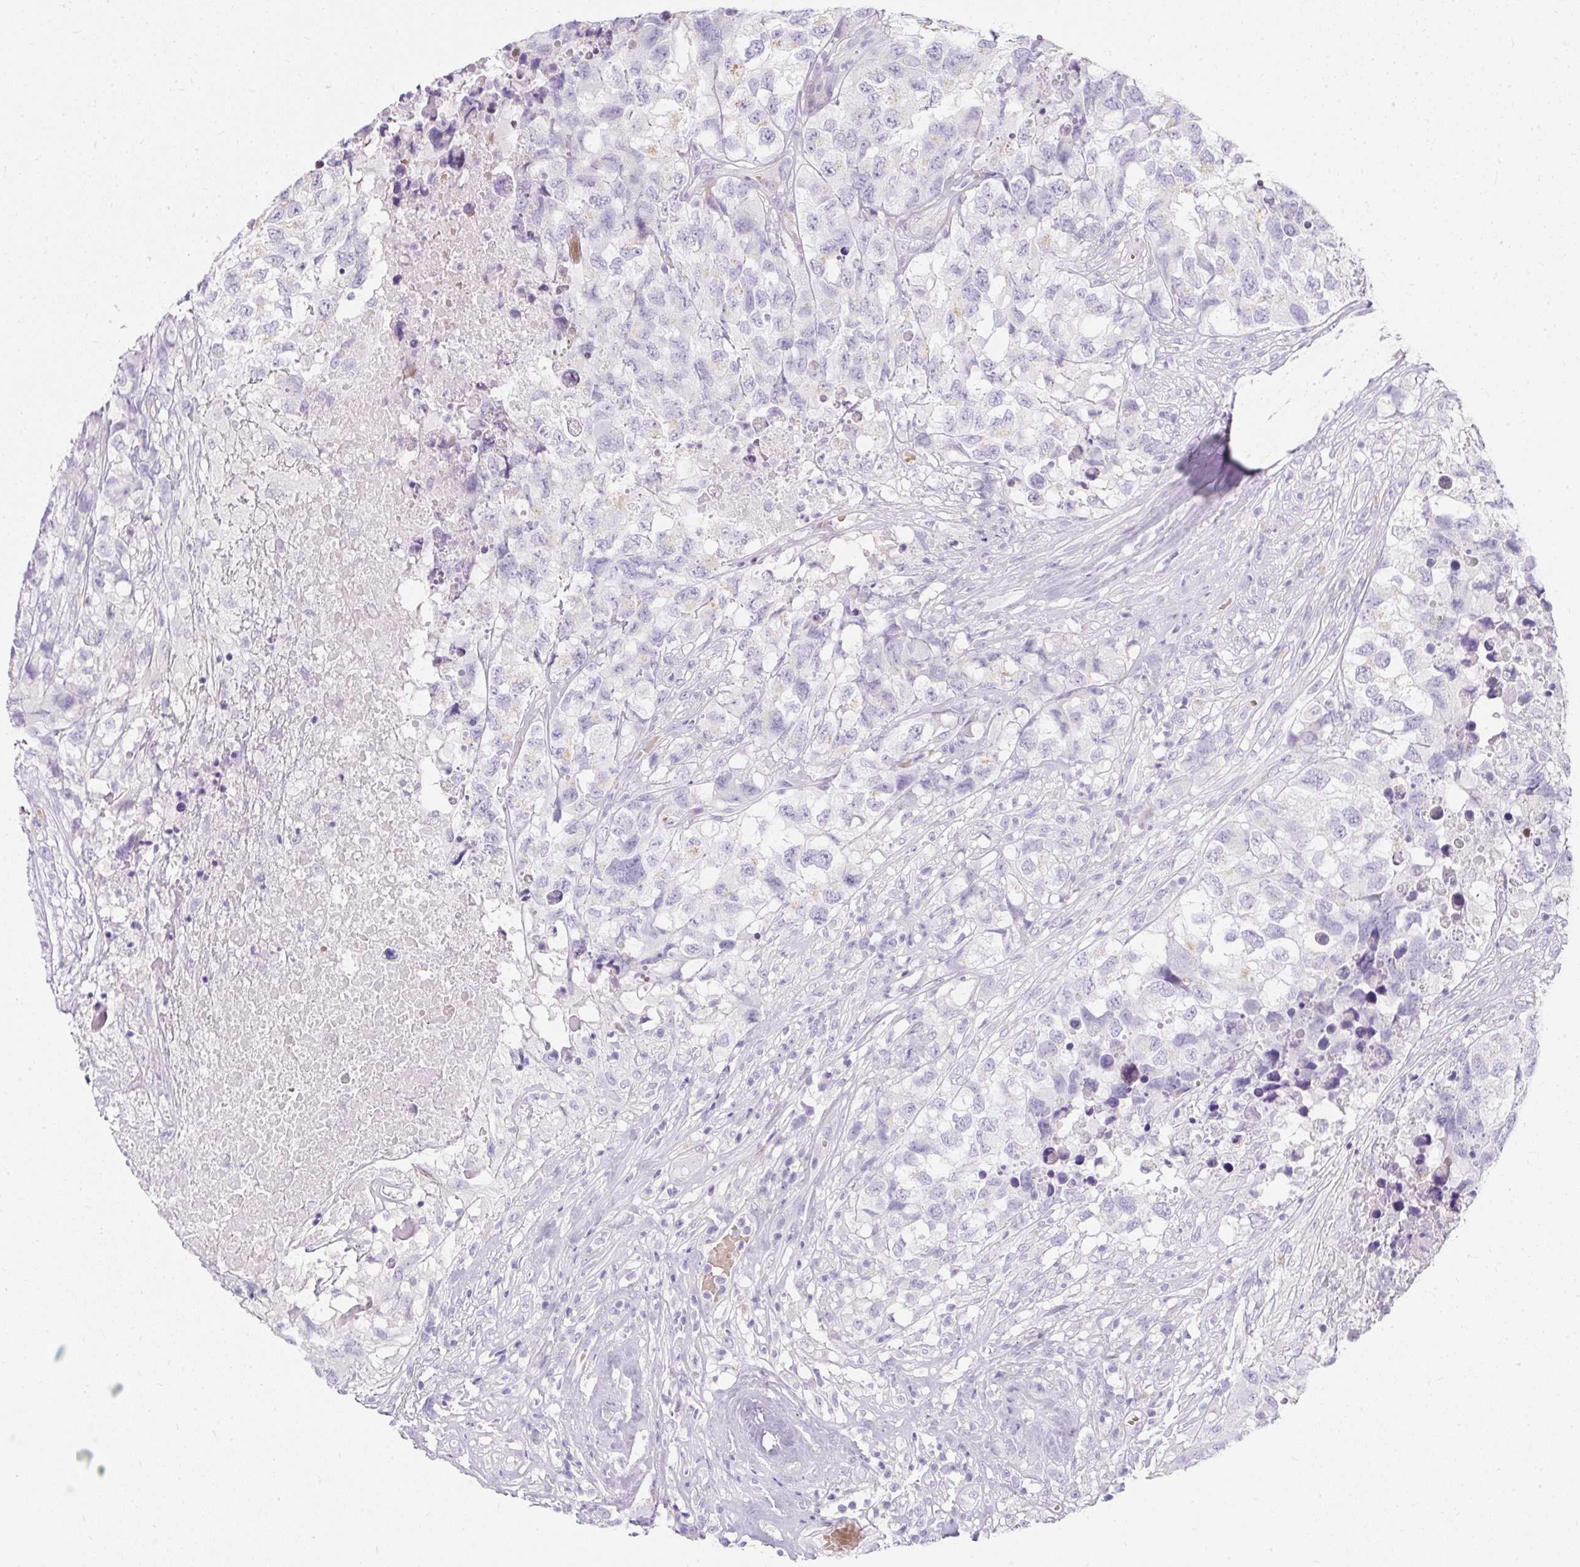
{"staining": {"intensity": "negative", "quantity": "none", "location": "none"}, "tissue": "testis cancer", "cell_type": "Tumor cells", "image_type": "cancer", "snomed": [{"axis": "morphology", "description": "Carcinoma, Embryonal, NOS"}, {"axis": "topography", "description": "Testis"}], "caption": "Immunohistochemistry (IHC) photomicrograph of embryonal carcinoma (testis) stained for a protein (brown), which shows no positivity in tumor cells.", "gene": "DTX4", "patient": {"sex": "male", "age": 83}}